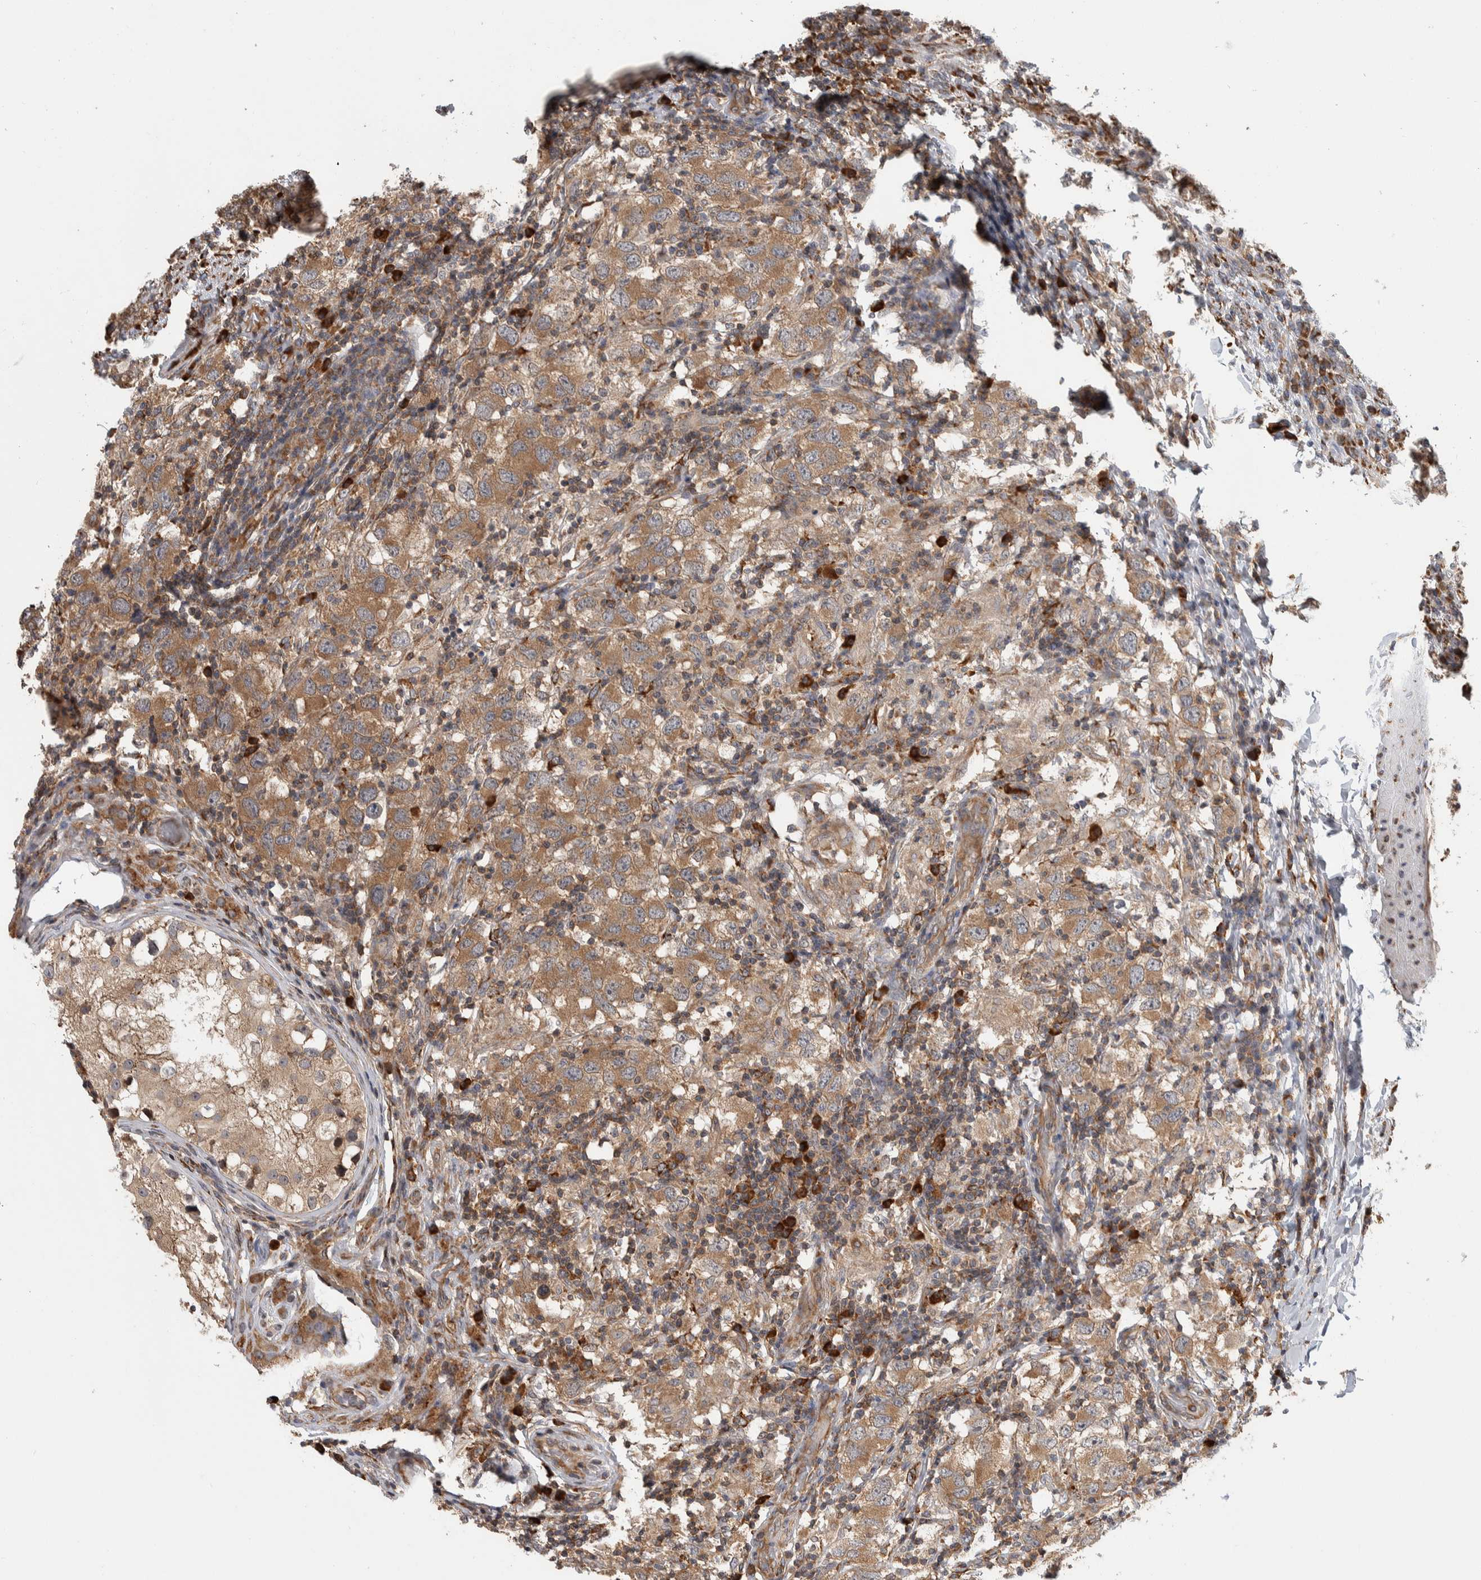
{"staining": {"intensity": "moderate", "quantity": ">75%", "location": "cytoplasmic/membranous"}, "tissue": "testis cancer", "cell_type": "Tumor cells", "image_type": "cancer", "snomed": [{"axis": "morphology", "description": "Carcinoma, Embryonal, NOS"}, {"axis": "topography", "description": "Testis"}], "caption": "Testis embryonal carcinoma stained with a protein marker exhibits moderate staining in tumor cells.", "gene": "EIF3H", "patient": {"sex": "male", "age": 21}}